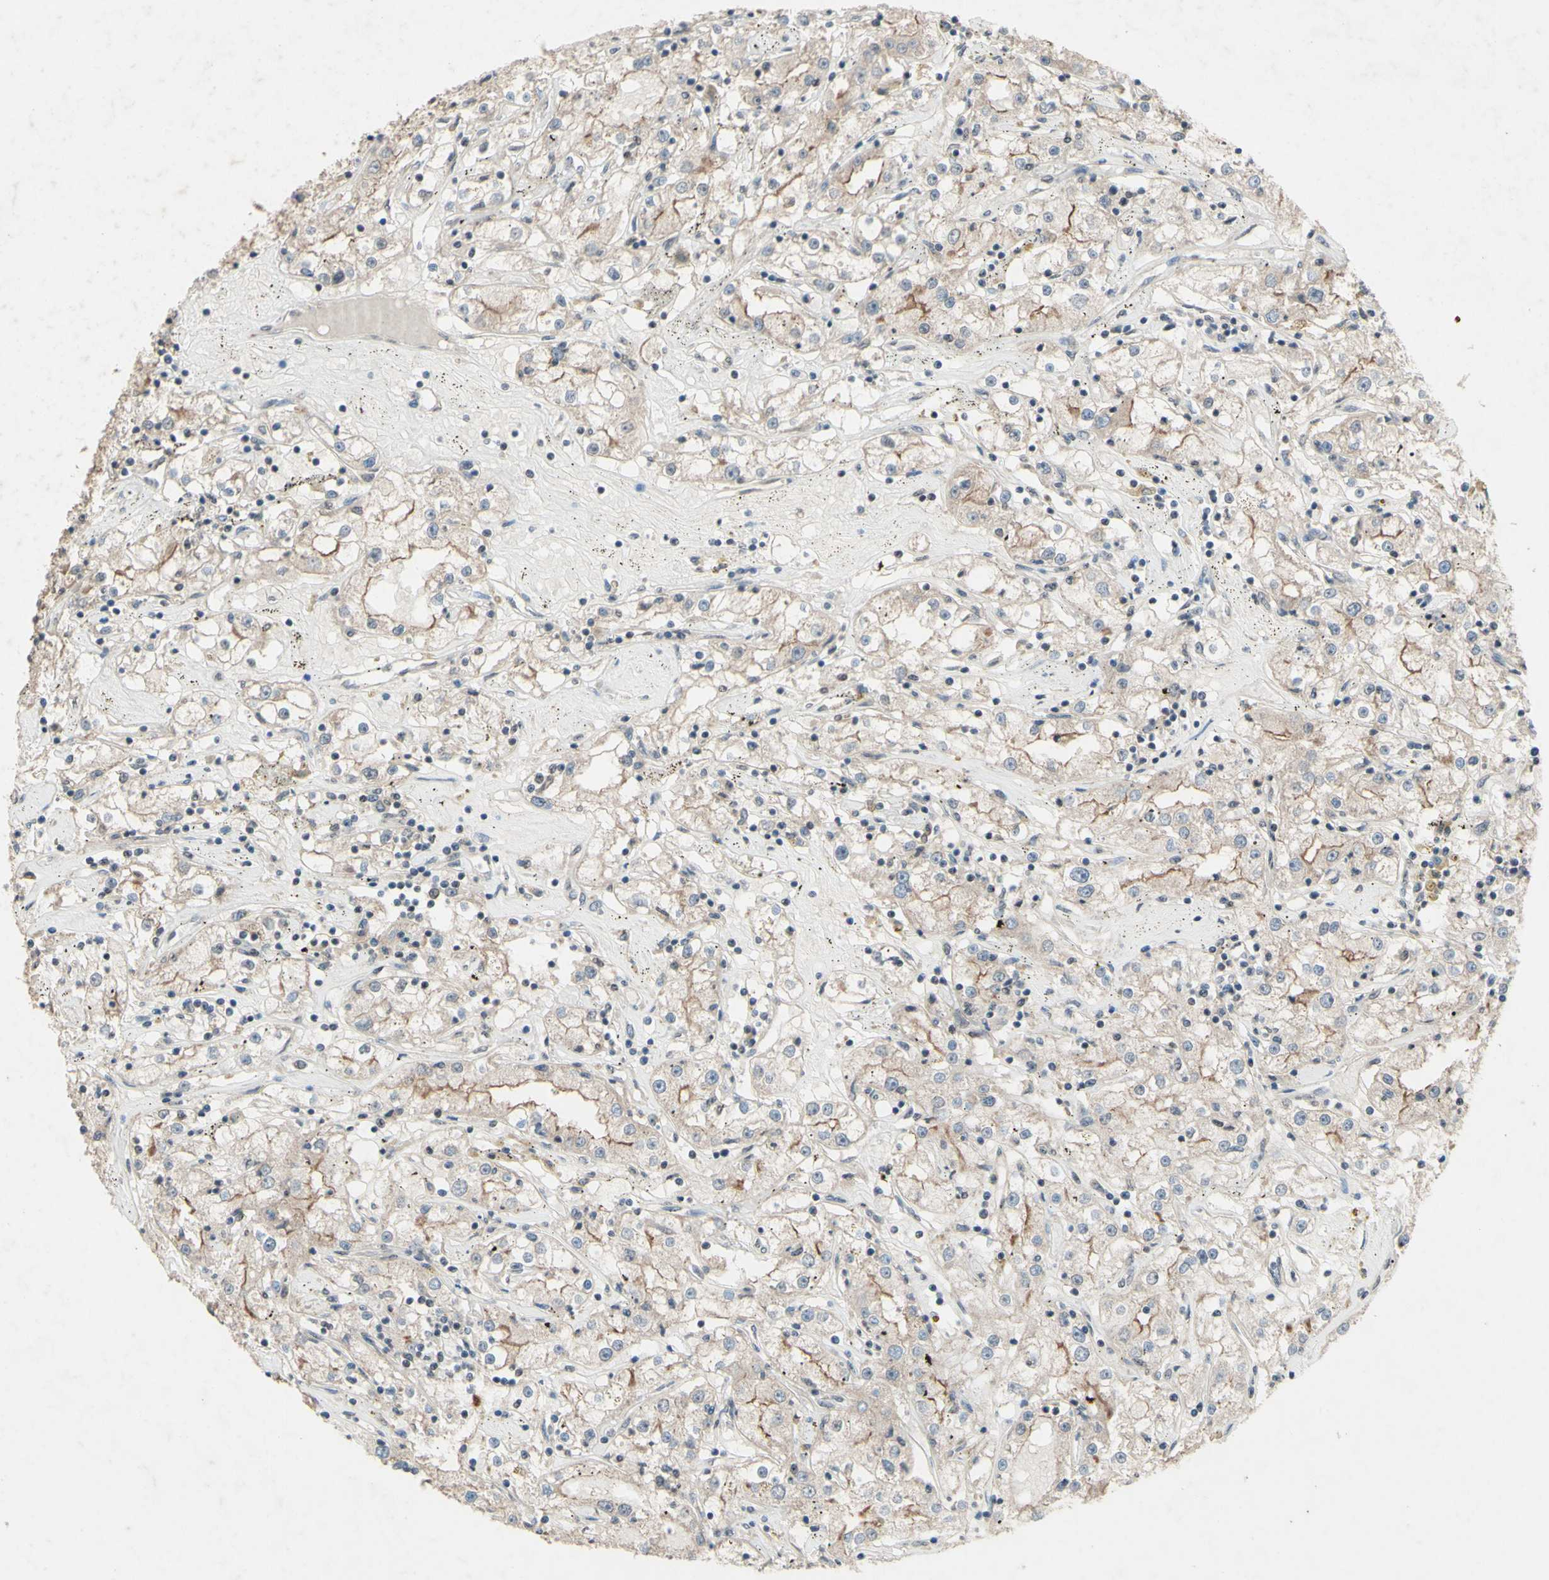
{"staining": {"intensity": "weak", "quantity": ">75%", "location": "cytoplasmic/membranous"}, "tissue": "renal cancer", "cell_type": "Tumor cells", "image_type": "cancer", "snomed": [{"axis": "morphology", "description": "Adenocarcinoma, NOS"}, {"axis": "topography", "description": "Kidney"}], "caption": "A low amount of weak cytoplasmic/membranous expression is present in about >75% of tumor cells in renal adenocarcinoma tissue.", "gene": "CDCP1", "patient": {"sex": "male", "age": 56}}